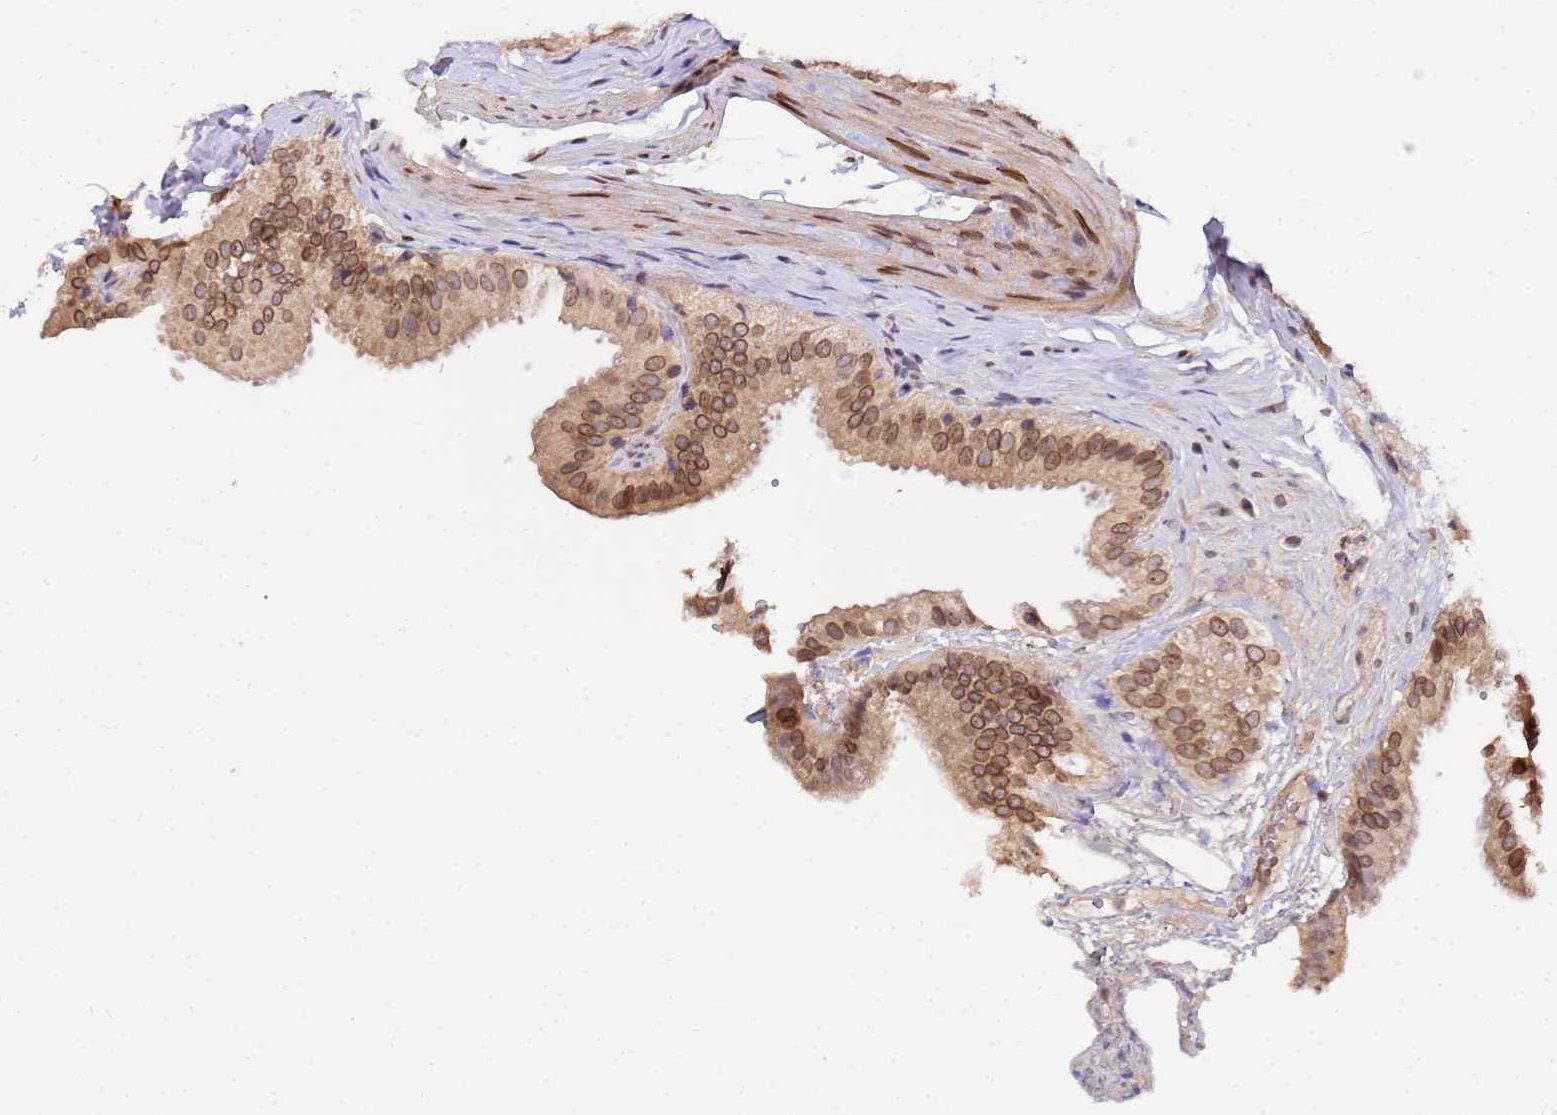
{"staining": {"intensity": "strong", "quantity": "25%-75%", "location": "cytoplasmic/membranous,nuclear"}, "tissue": "gallbladder", "cell_type": "Glandular cells", "image_type": "normal", "snomed": [{"axis": "morphology", "description": "Normal tissue, NOS"}, {"axis": "topography", "description": "Gallbladder"}], "caption": "The histopathology image exhibits staining of normal gallbladder, revealing strong cytoplasmic/membranous,nuclear protein positivity (brown color) within glandular cells.", "gene": "GPR135", "patient": {"sex": "female", "age": 61}}